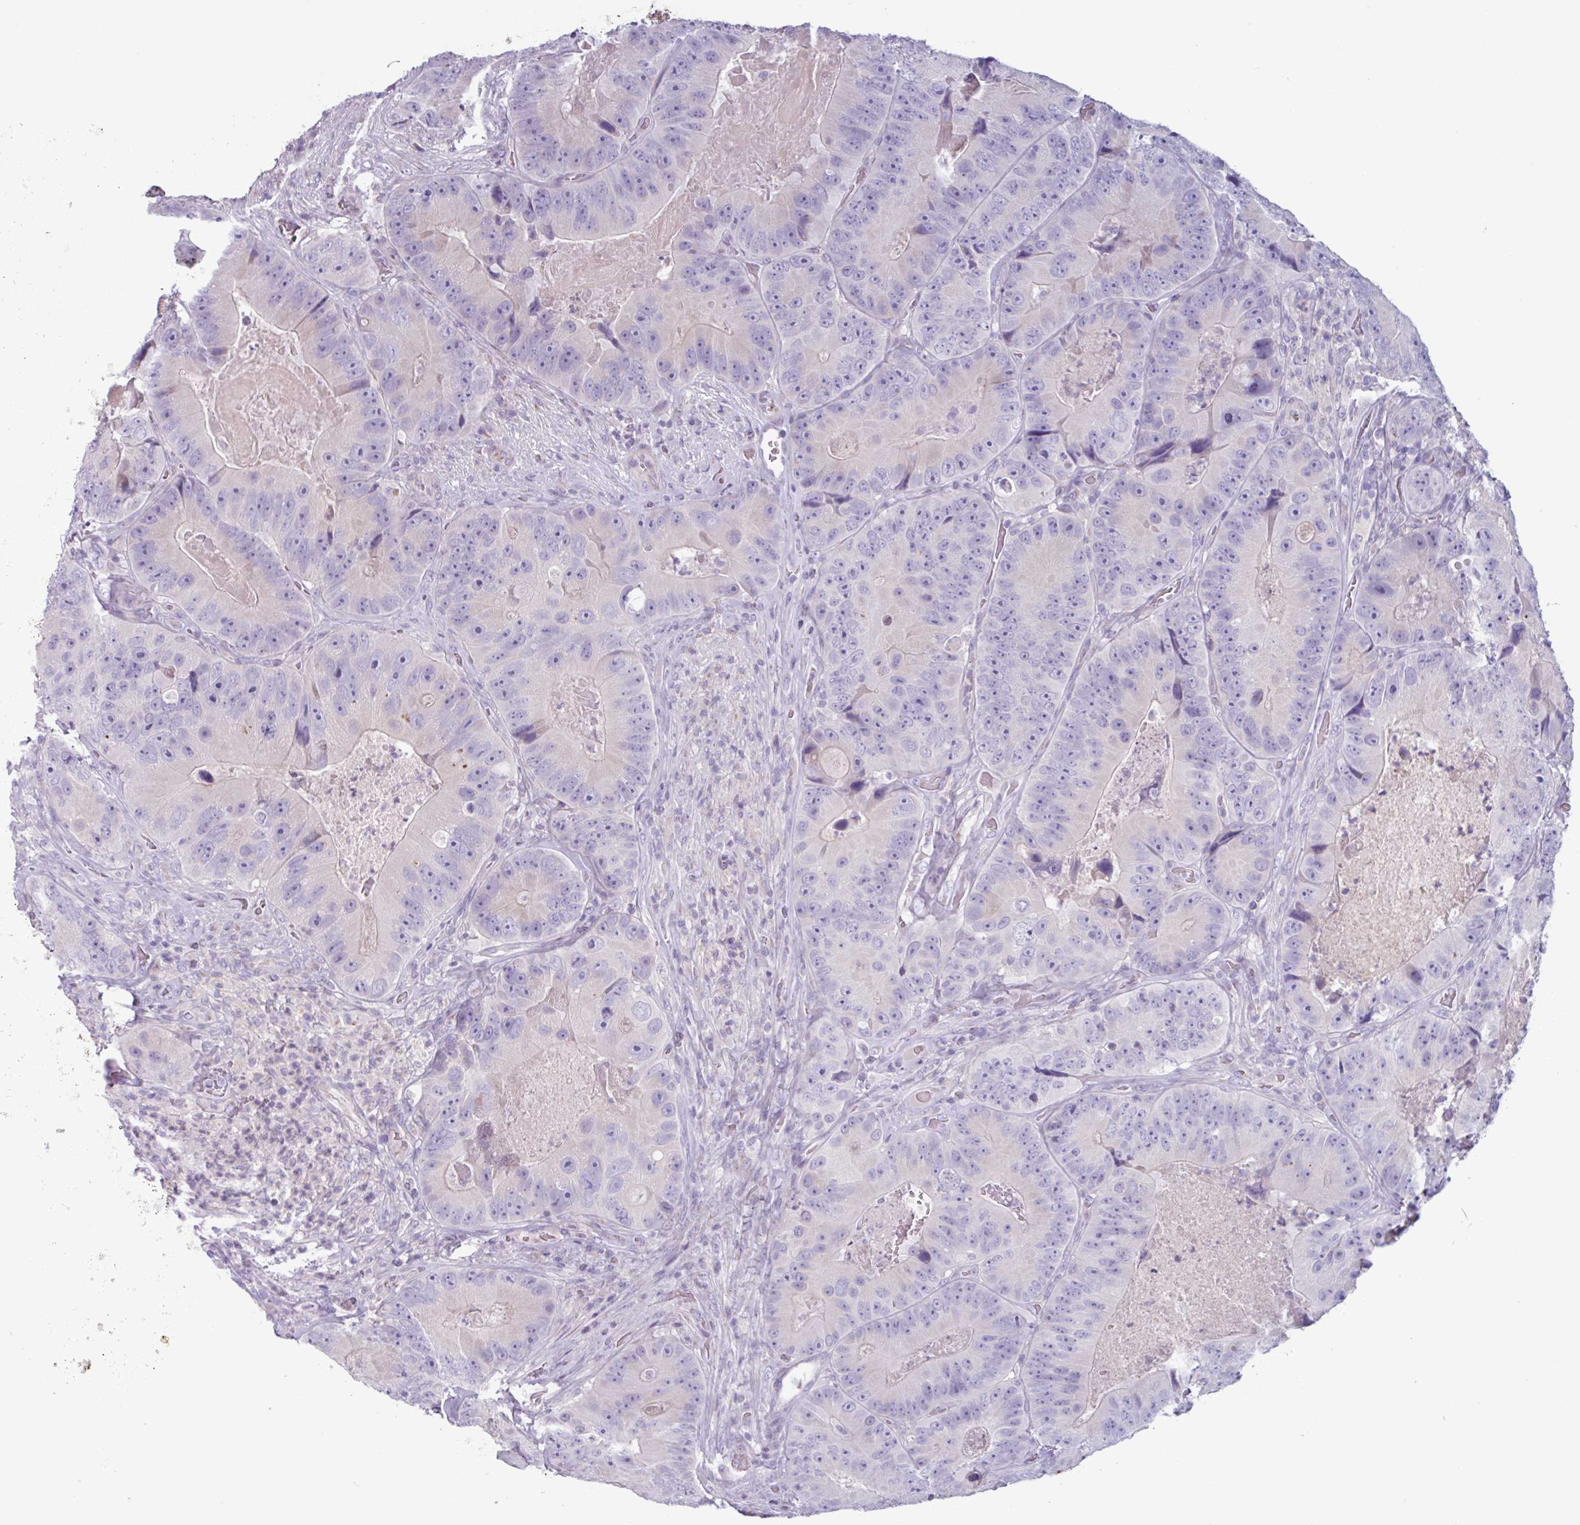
{"staining": {"intensity": "negative", "quantity": "none", "location": "none"}, "tissue": "colorectal cancer", "cell_type": "Tumor cells", "image_type": "cancer", "snomed": [{"axis": "morphology", "description": "Adenocarcinoma, NOS"}, {"axis": "topography", "description": "Colon"}], "caption": "IHC photomicrograph of human colorectal adenocarcinoma stained for a protein (brown), which reveals no staining in tumor cells.", "gene": "ADGRE1", "patient": {"sex": "female", "age": 86}}